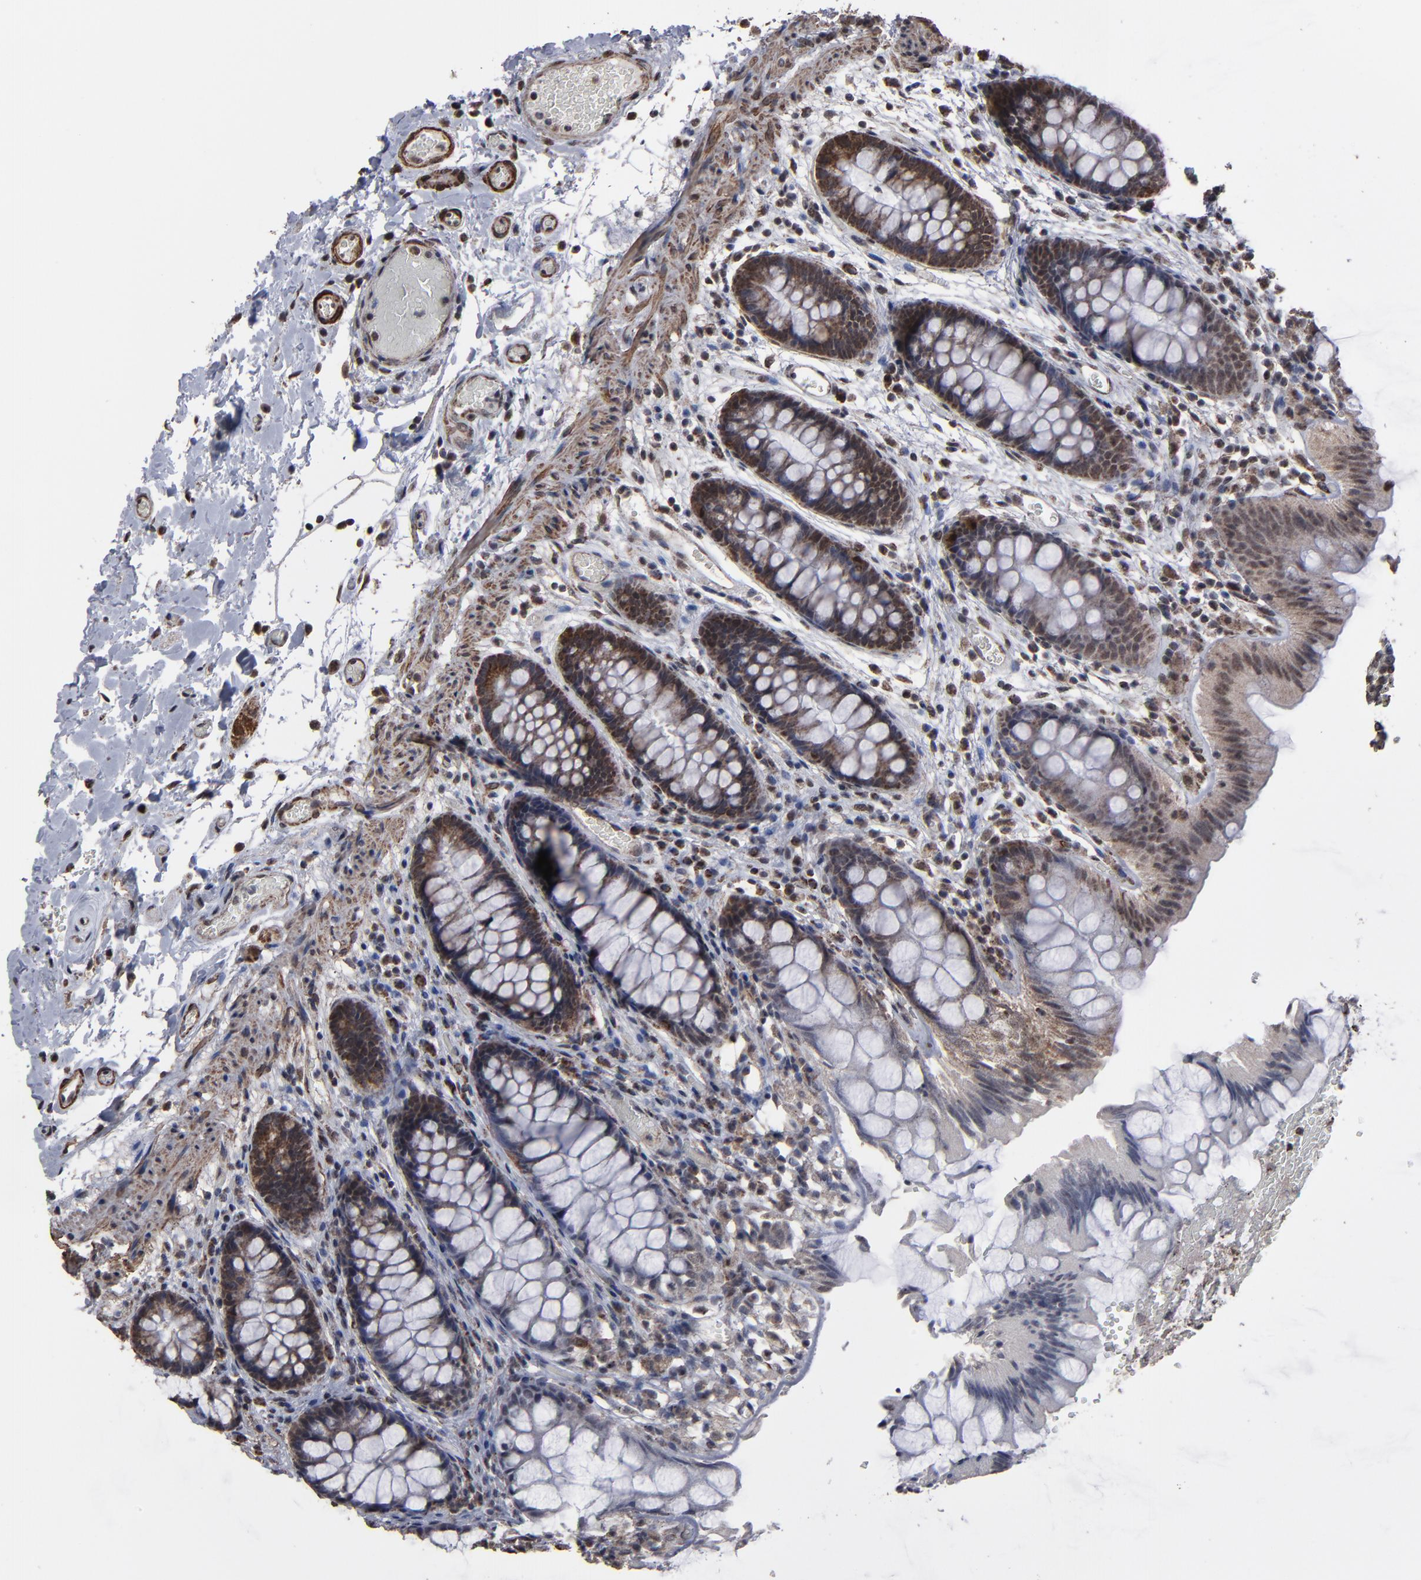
{"staining": {"intensity": "moderate", "quantity": ">75%", "location": "cytoplasmic/membranous"}, "tissue": "colon", "cell_type": "Endothelial cells", "image_type": "normal", "snomed": [{"axis": "morphology", "description": "Normal tissue, NOS"}, {"axis": "topography", "description": "Smooth muscle"}, {"axis": "topography", "description": "Colon"}], "caption": "Protein expression analysis of normal human colon reveals moderate cytoplasmic/membranous expression in approximately >75% of endothelial cells. The protein is shown in brown color, while the nuclei are stained blue.", "gene": "BNIP3", "patient": {"sex": "male", "age": 67}}